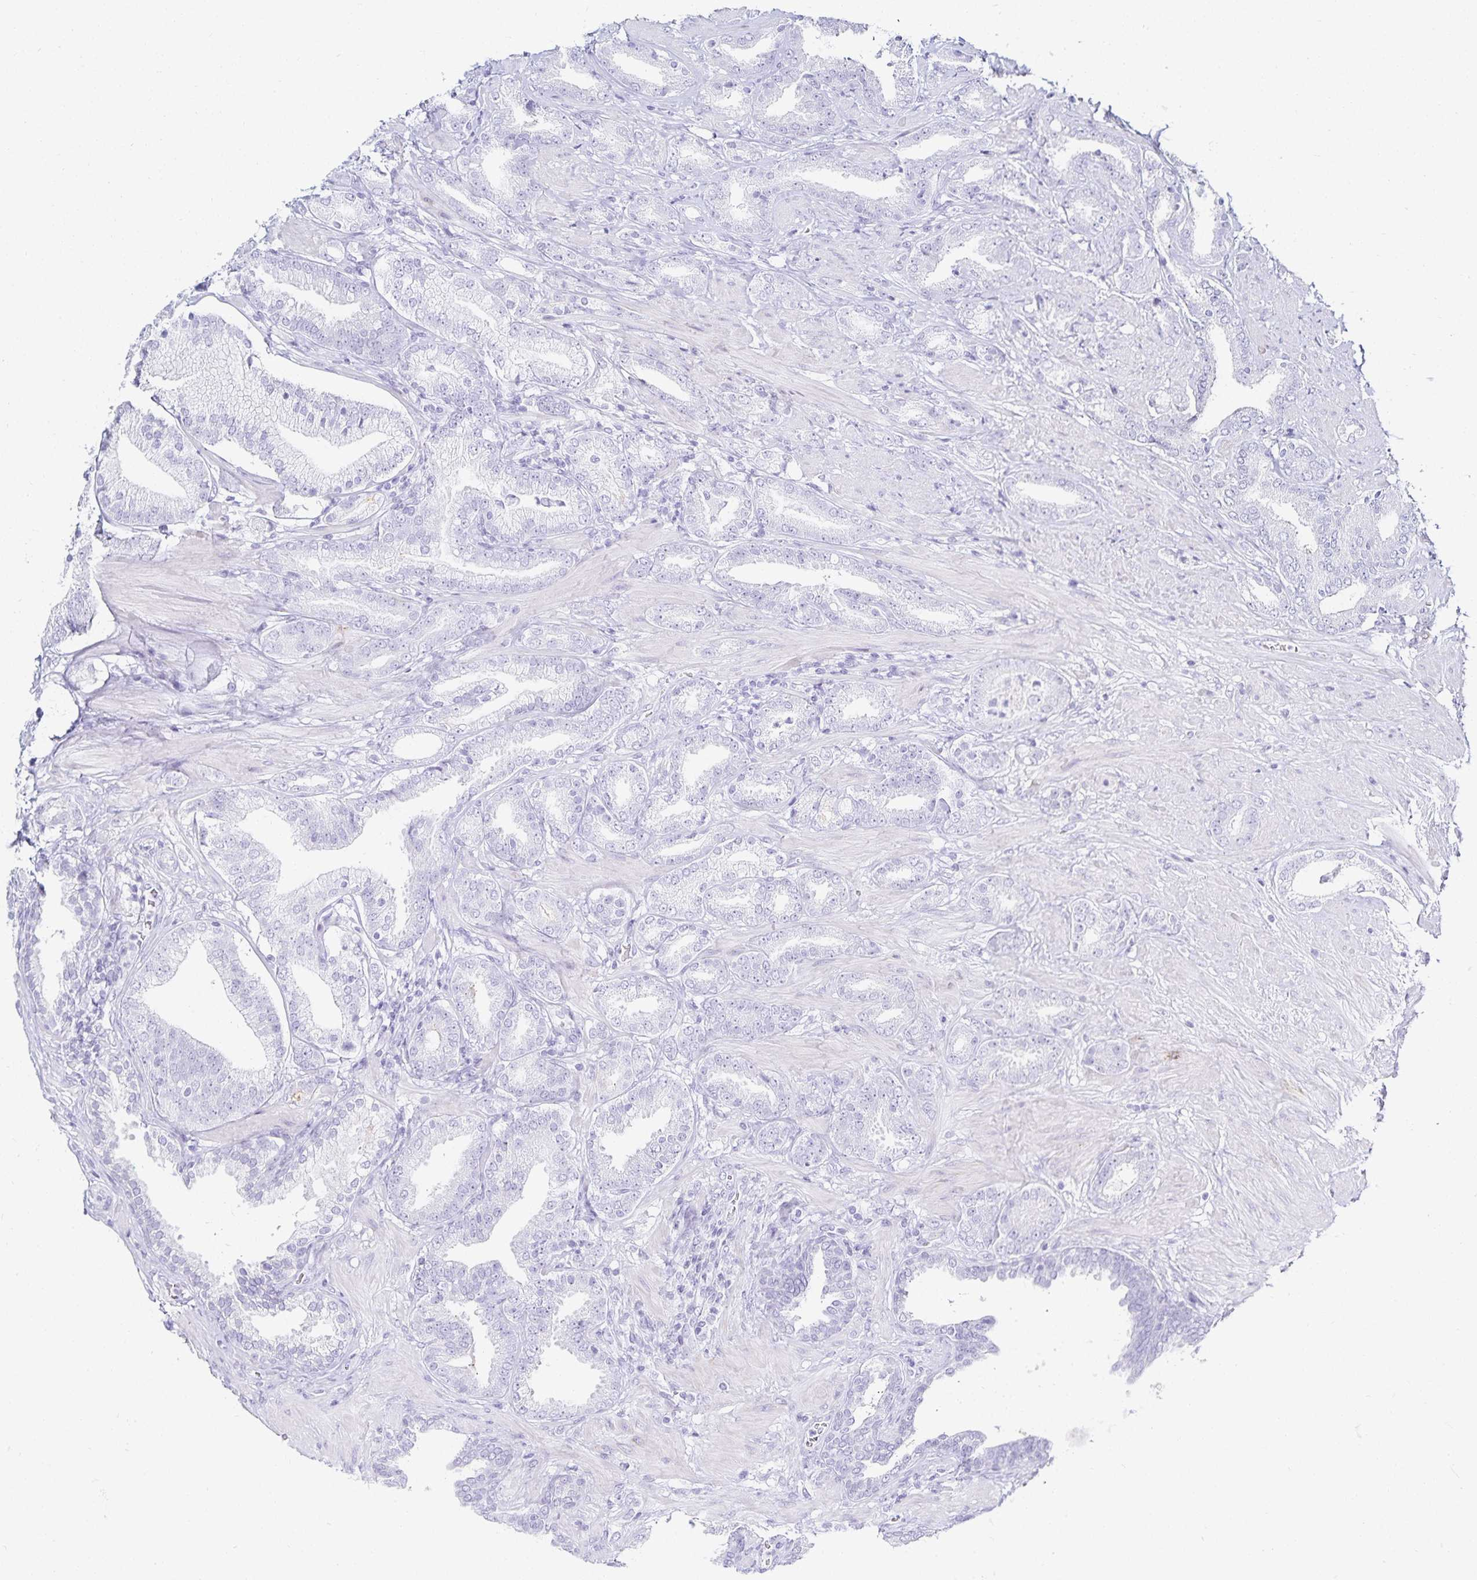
{"staining": {"intensity": "negative", "quantity": "none", "location": "none"}, "tissue": "prostate cancer", "cell_type": "Tumor cells", "image_type": "cancer", "snomed": [{"axis": "morphology", "description": "Adenocarcinoma, High grade"}, {"axis": "topography", "description": "Prostate"}], "caption": "Protein analysis of prostate high-grade adenocarcinoma demonstrates no significant positivity in tumor cells.", "gene": "GP2", "patient": {"sex": "male", "age": 56}}